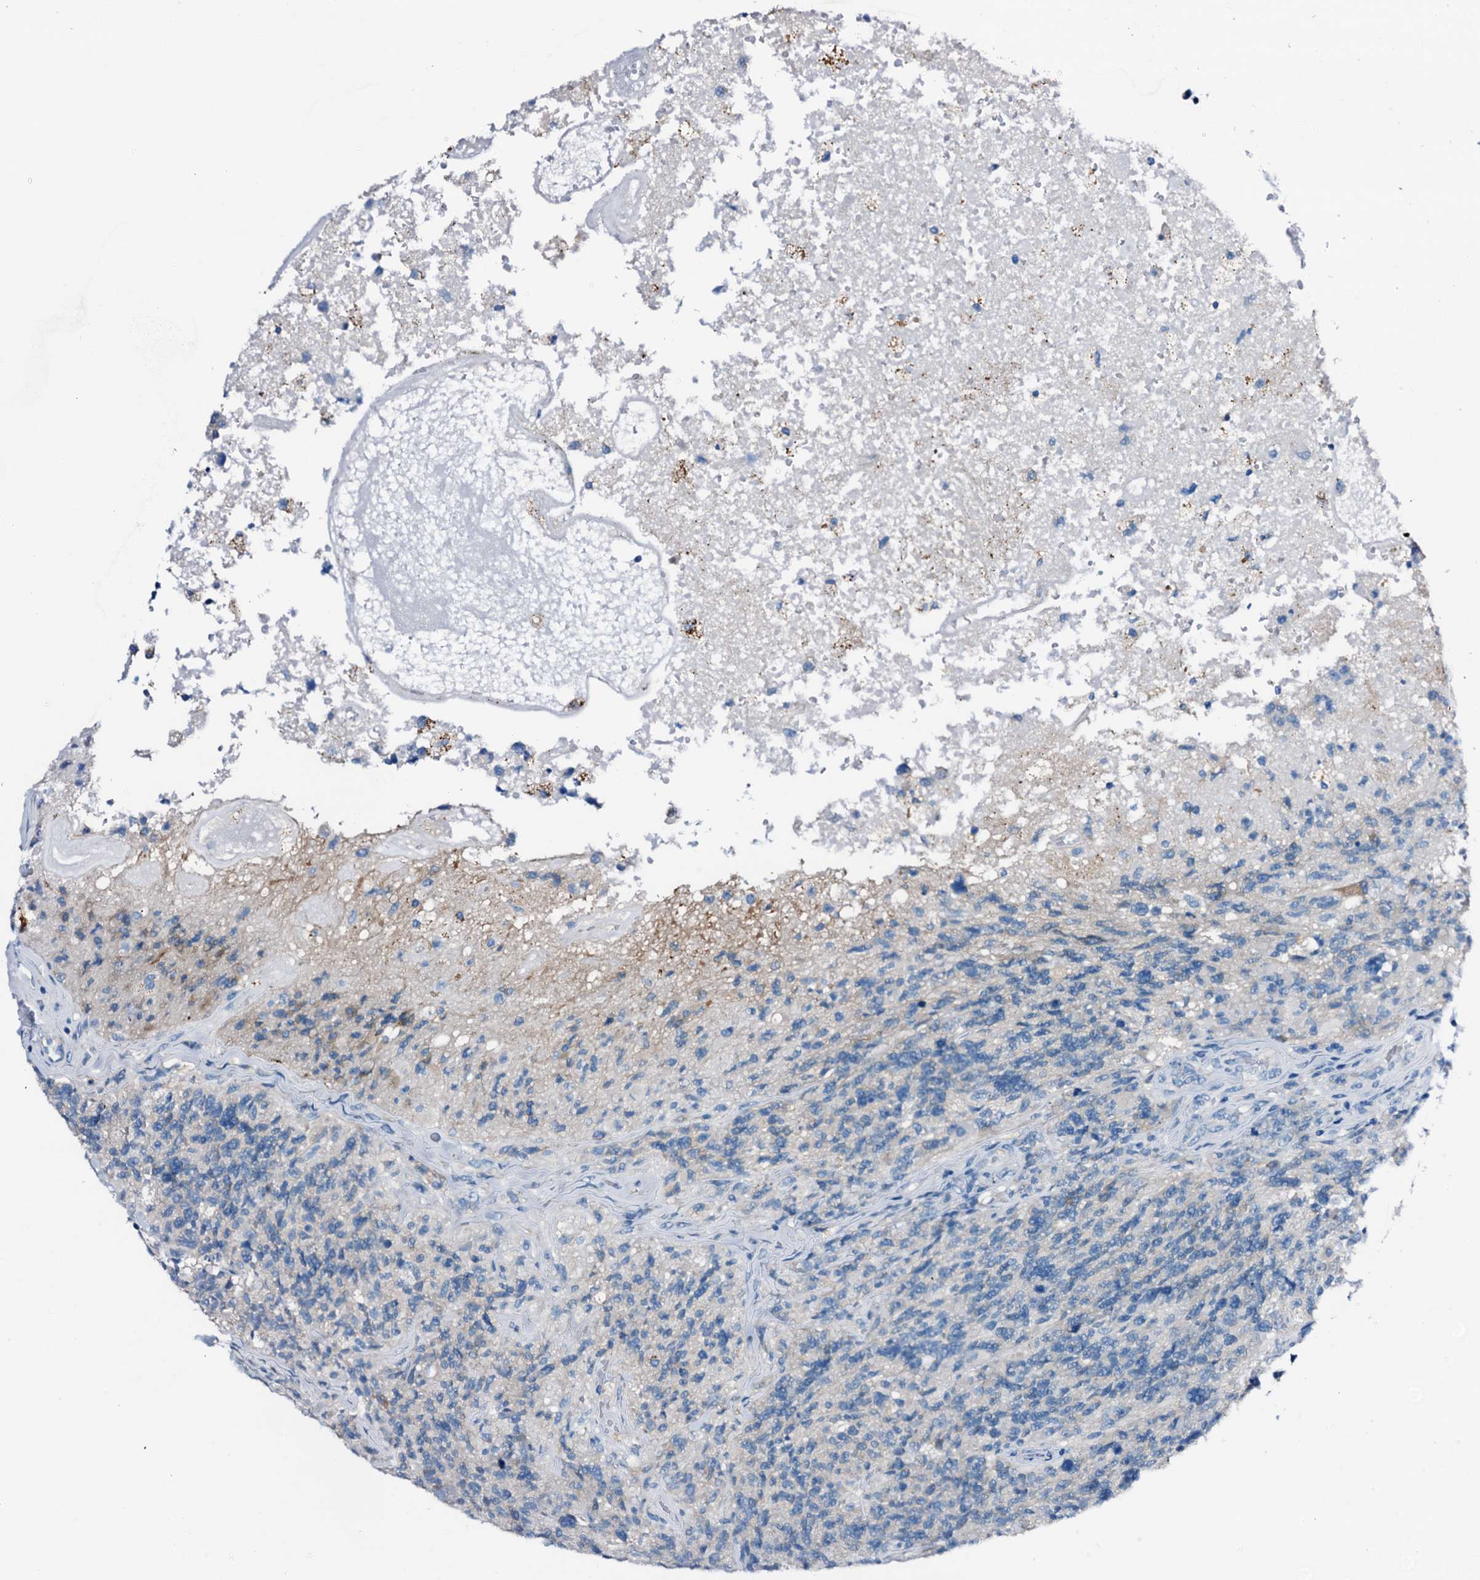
{"staining": {"intensity": "negative", "quantity": "none", "location": "none"}, "tissue": "glioma", "cell_type": "Tumor cells", "image_type": "cancer", "snomed": [{"axis": "morphology", "description": "Glioma, malignant, High grade"}, {"axis": "topography", "description": "Brain"}], "caption": "This is an immunohistochemistry (IHC) image of malignant high-grade glioma. There is no staining in tumor cells.", "gene": "C1QTNF4", "patient": {"sex": "male", "age": 76}}